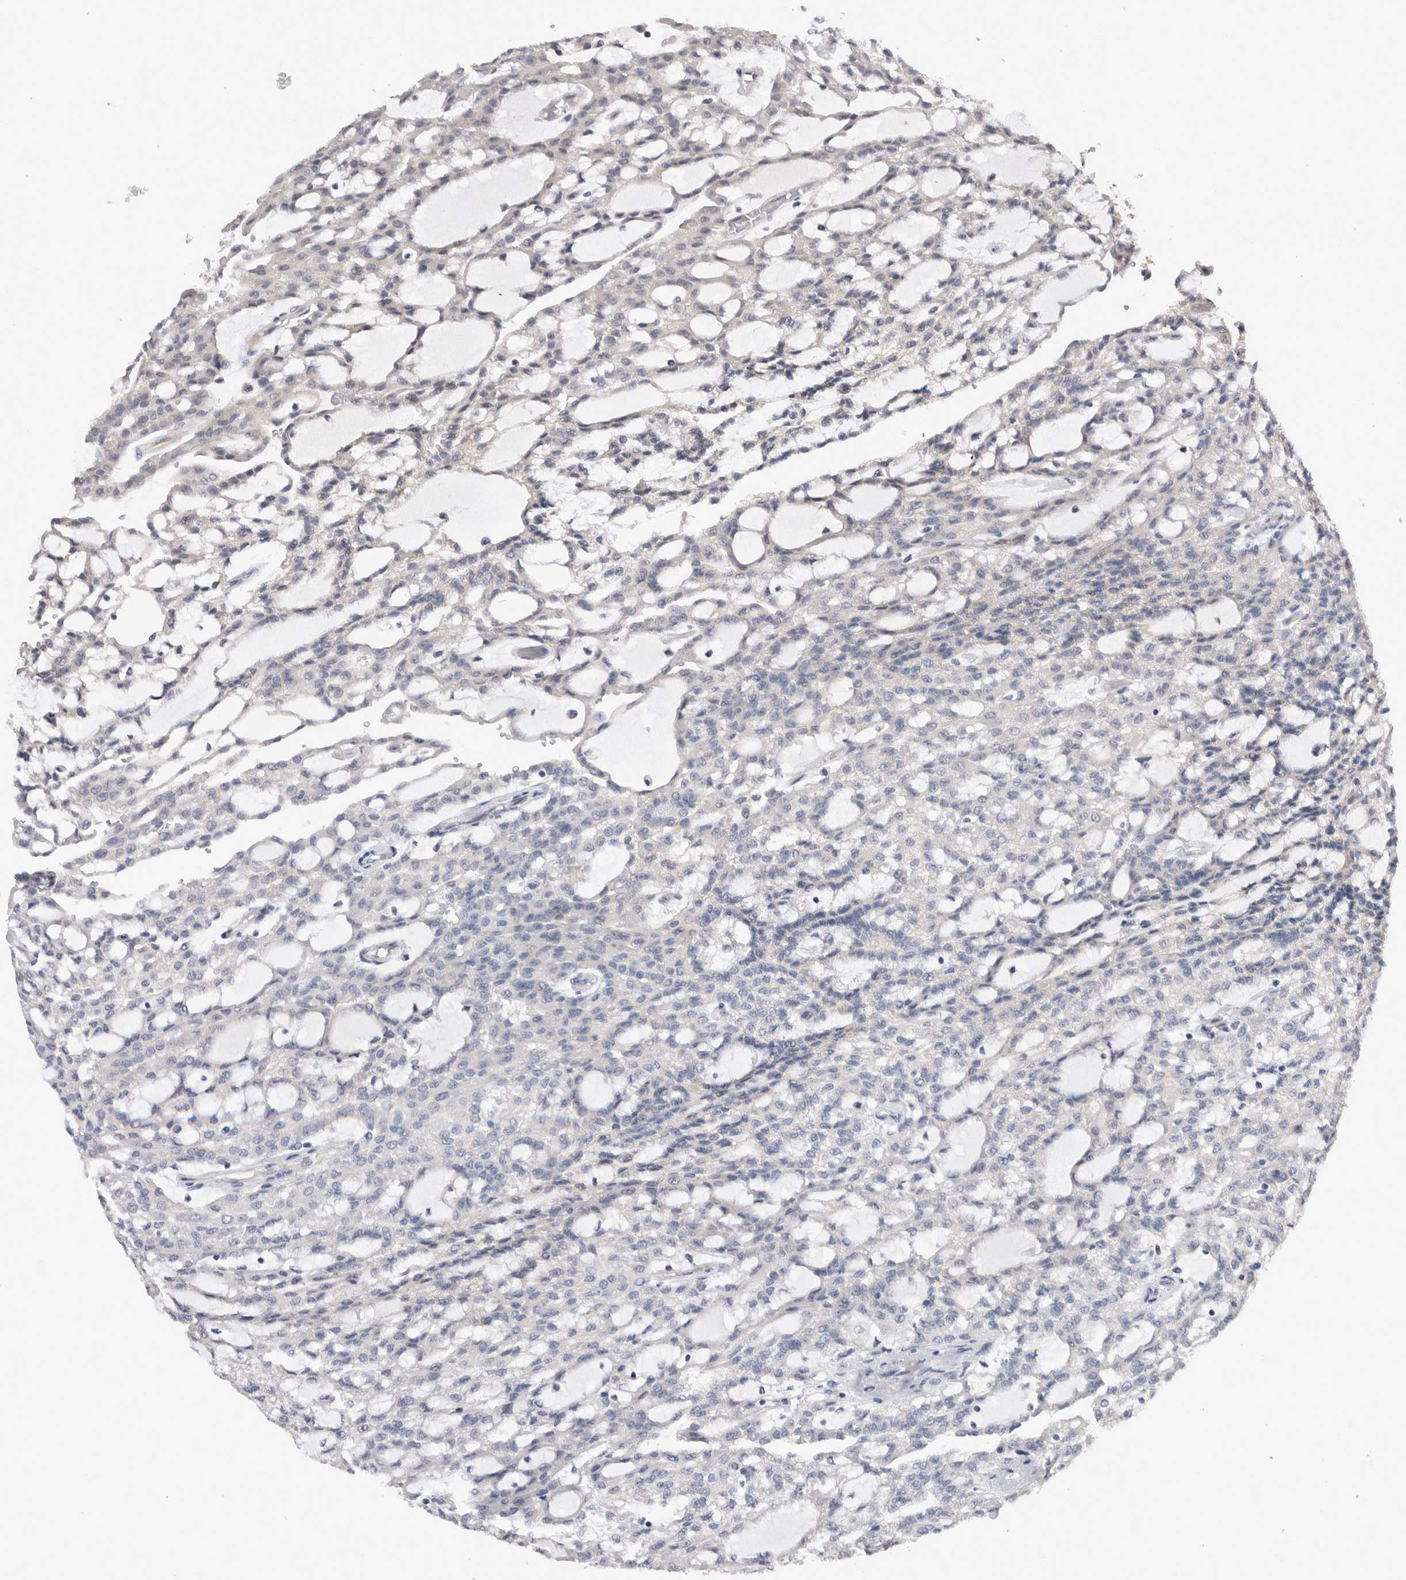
{"staining": {"intensity": "negative", "quantity": "none", "location": "none"}, "tissue": "renal cancer", "cell_type": "Tumor cells", "image_type": "cancer", "snomed": [{"axis": "morphology", "description": "Adenocarcinoma, NOS"}, {"axis": "topography", "description": "Kidney"}], "caption": "This is a photomicrograph of immunohistochemistry (IHC) staining of renal cancer (adenocarcinoma), which shows no positivity in tumor cells.", "gene": "CRYBG1", "patient": {"sex": "male", "age": 63}}